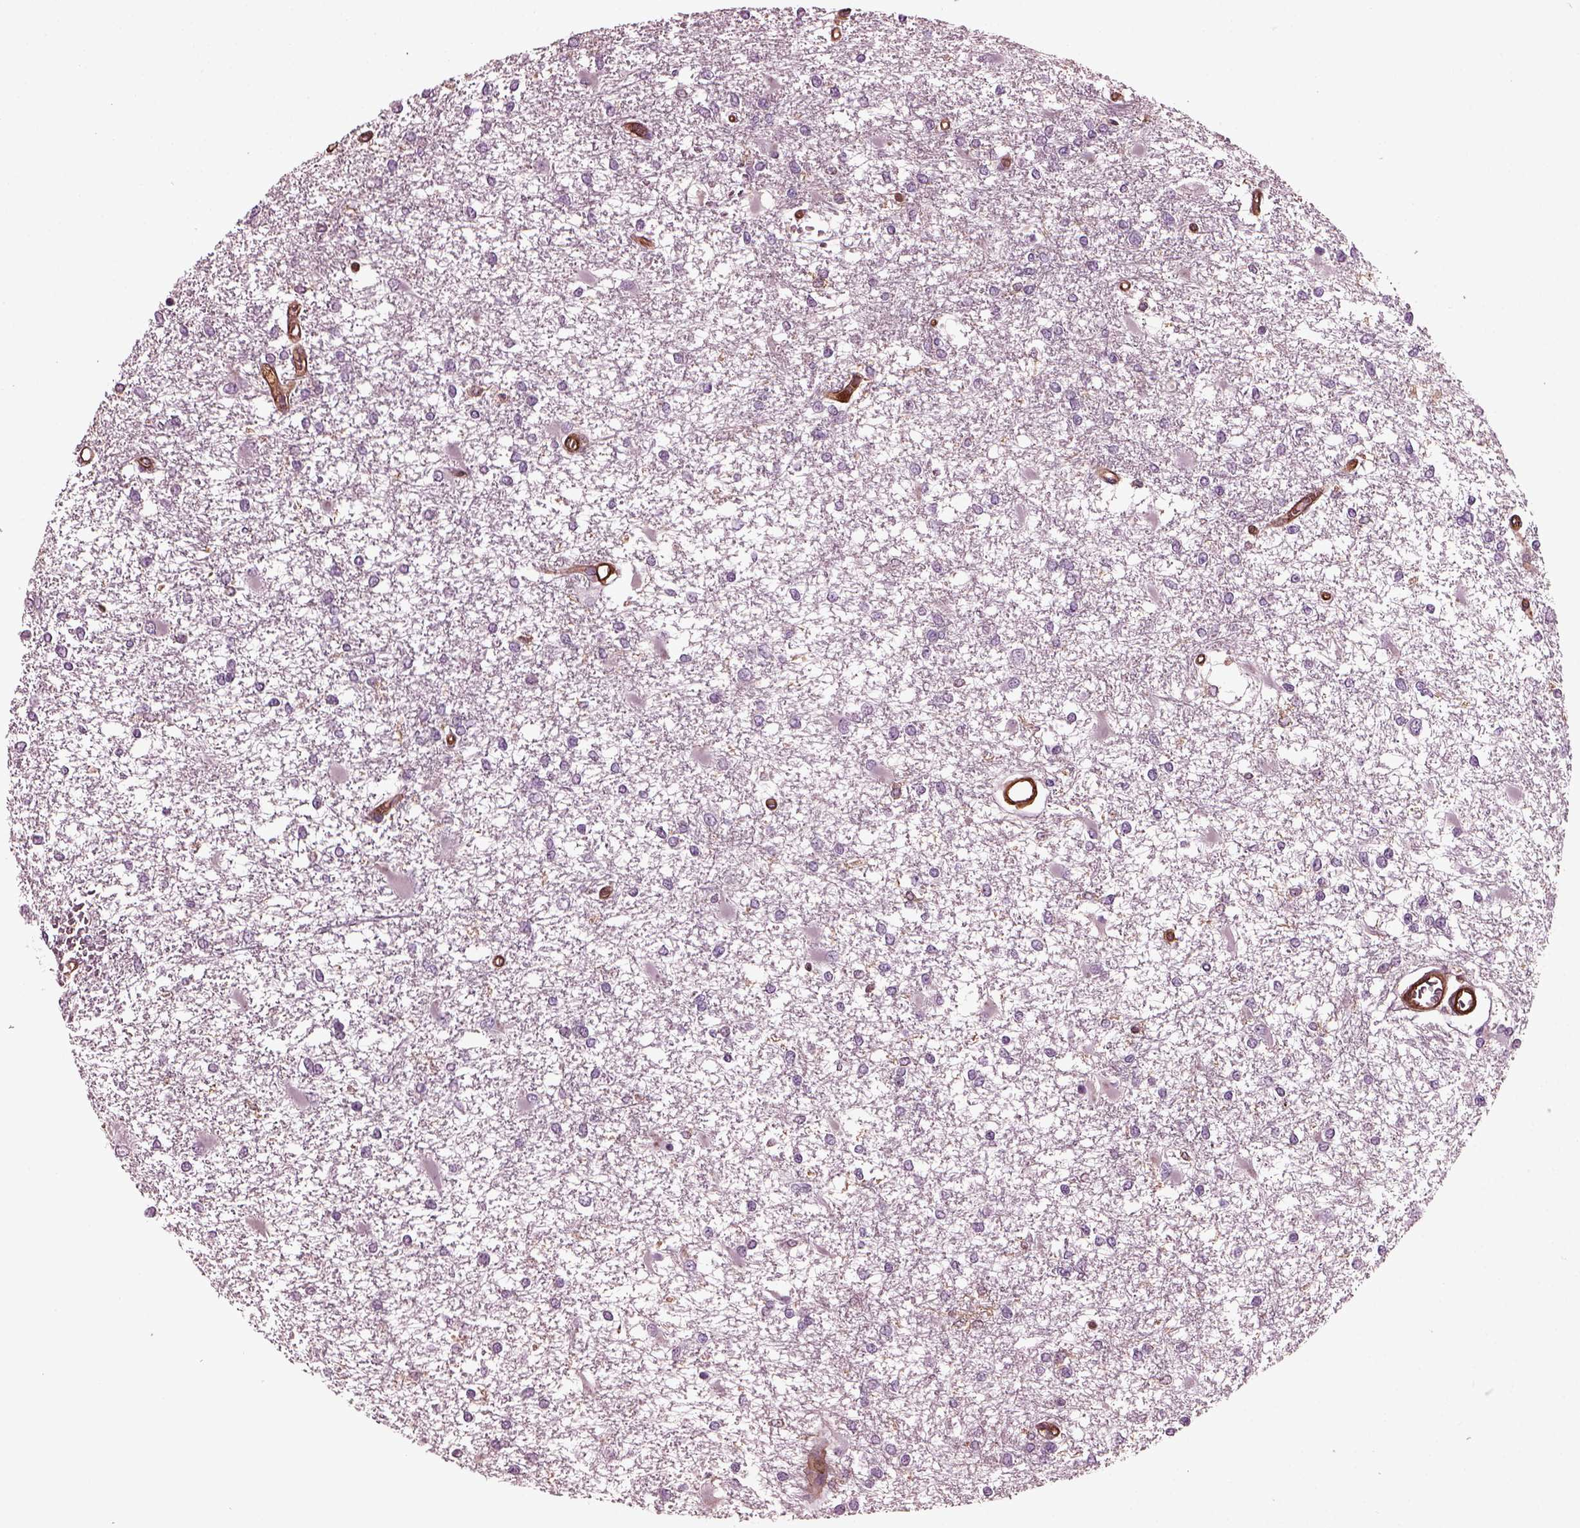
{"staining": {"intensity": "negative", "quantity": "none", "location": "none"}, "tissue": "glioma", "cell_type": "Tumor cells", "image_type": "cancer", "snomed": [{"axis": "morphology", "description": "Glioma, malignant, High grade"}, {"axis": "topography", "description": "Cerebral cortex"}], "caption": "Immunohistochemistry of human glioma reveals no positivity in tumor cells.", "gene": "MYL6", "patient": {"sex": "male", "age": 79}}